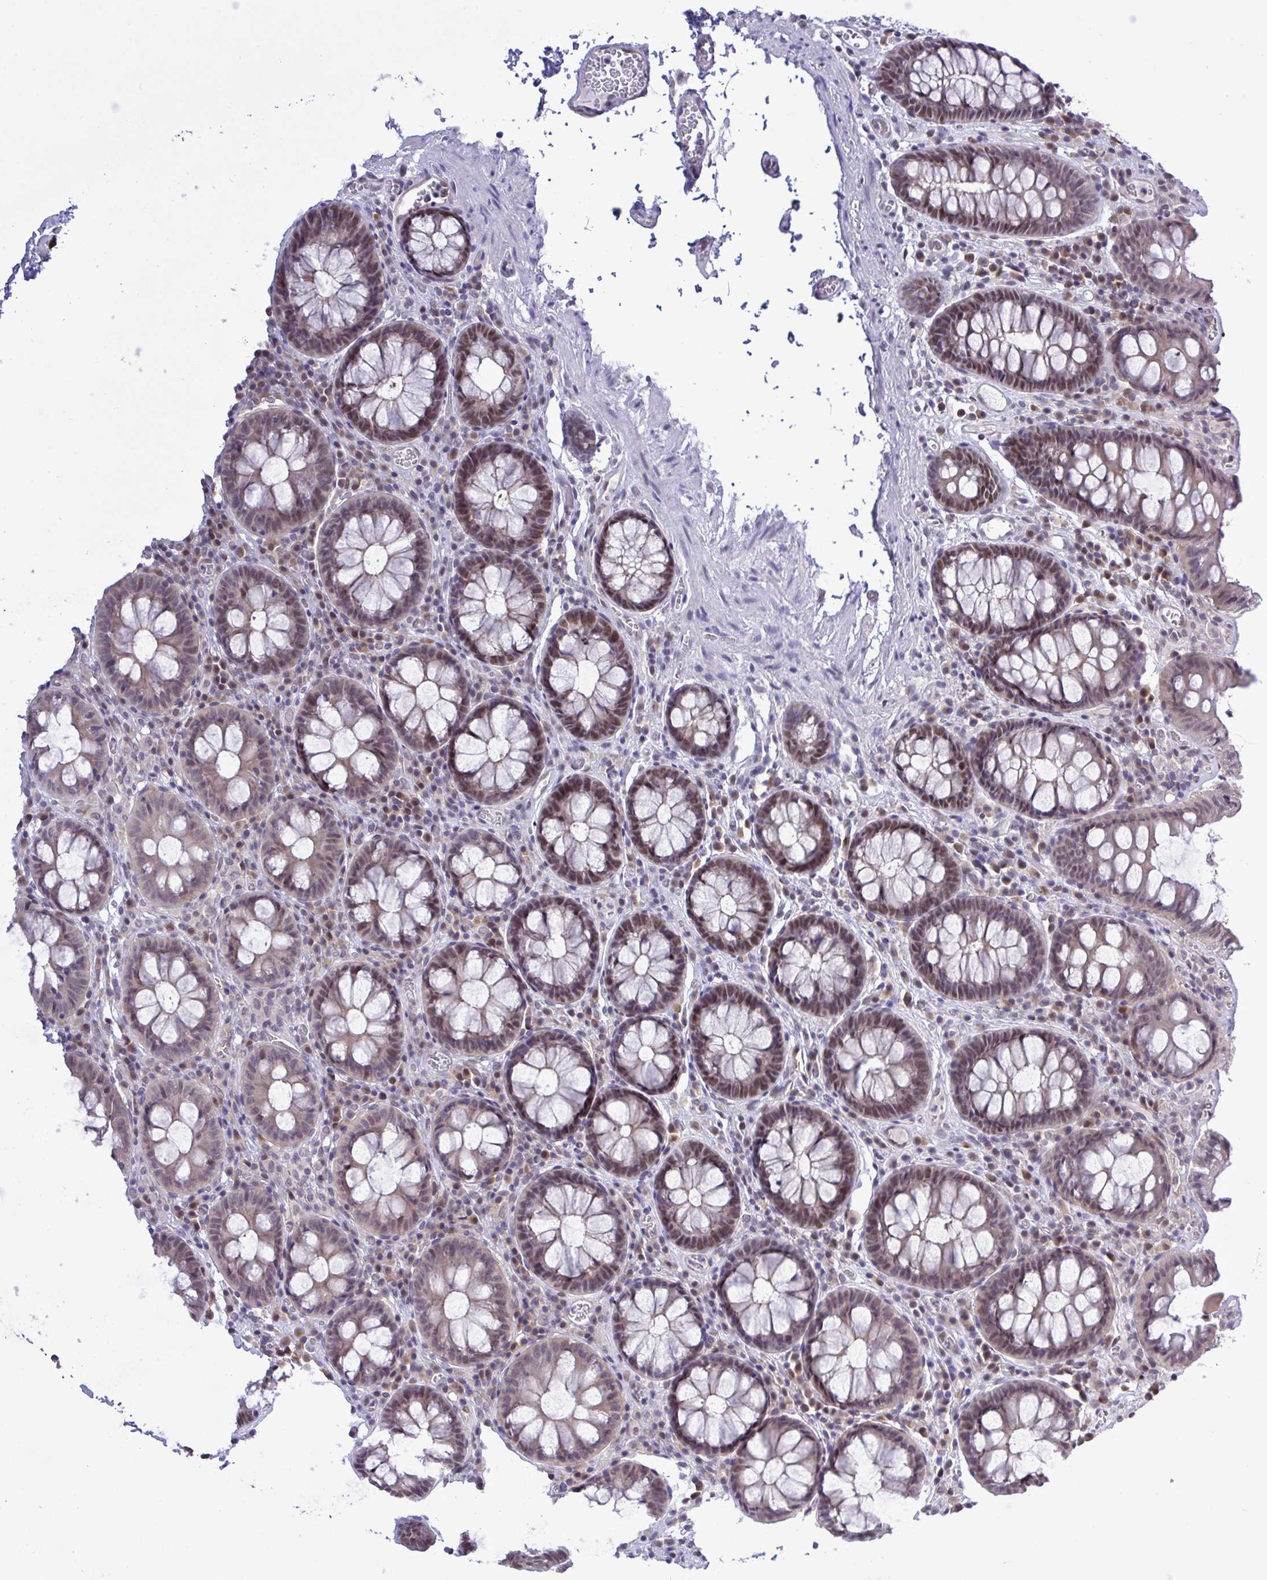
{"staining": {"intensity": "negative", "quantity": "none", "location": "none"}, "tissue": "colon", "cell_type": "Endothelial cells", "image_type": "normal", "snomed": [{"axis": "morphology", "description": "Normal tissue, NOS"}, {"axis": "topography", "description": "Colon"}, {"axis": "topography", "description": "Peripheral nerve tissue"}], "caption": "Immunohistochemical staining of unremarkable colon demonstrates no significant staining in endothelial cells.", "gene": "ZNF444", "patient": {"sex": "male", "age": 84}}